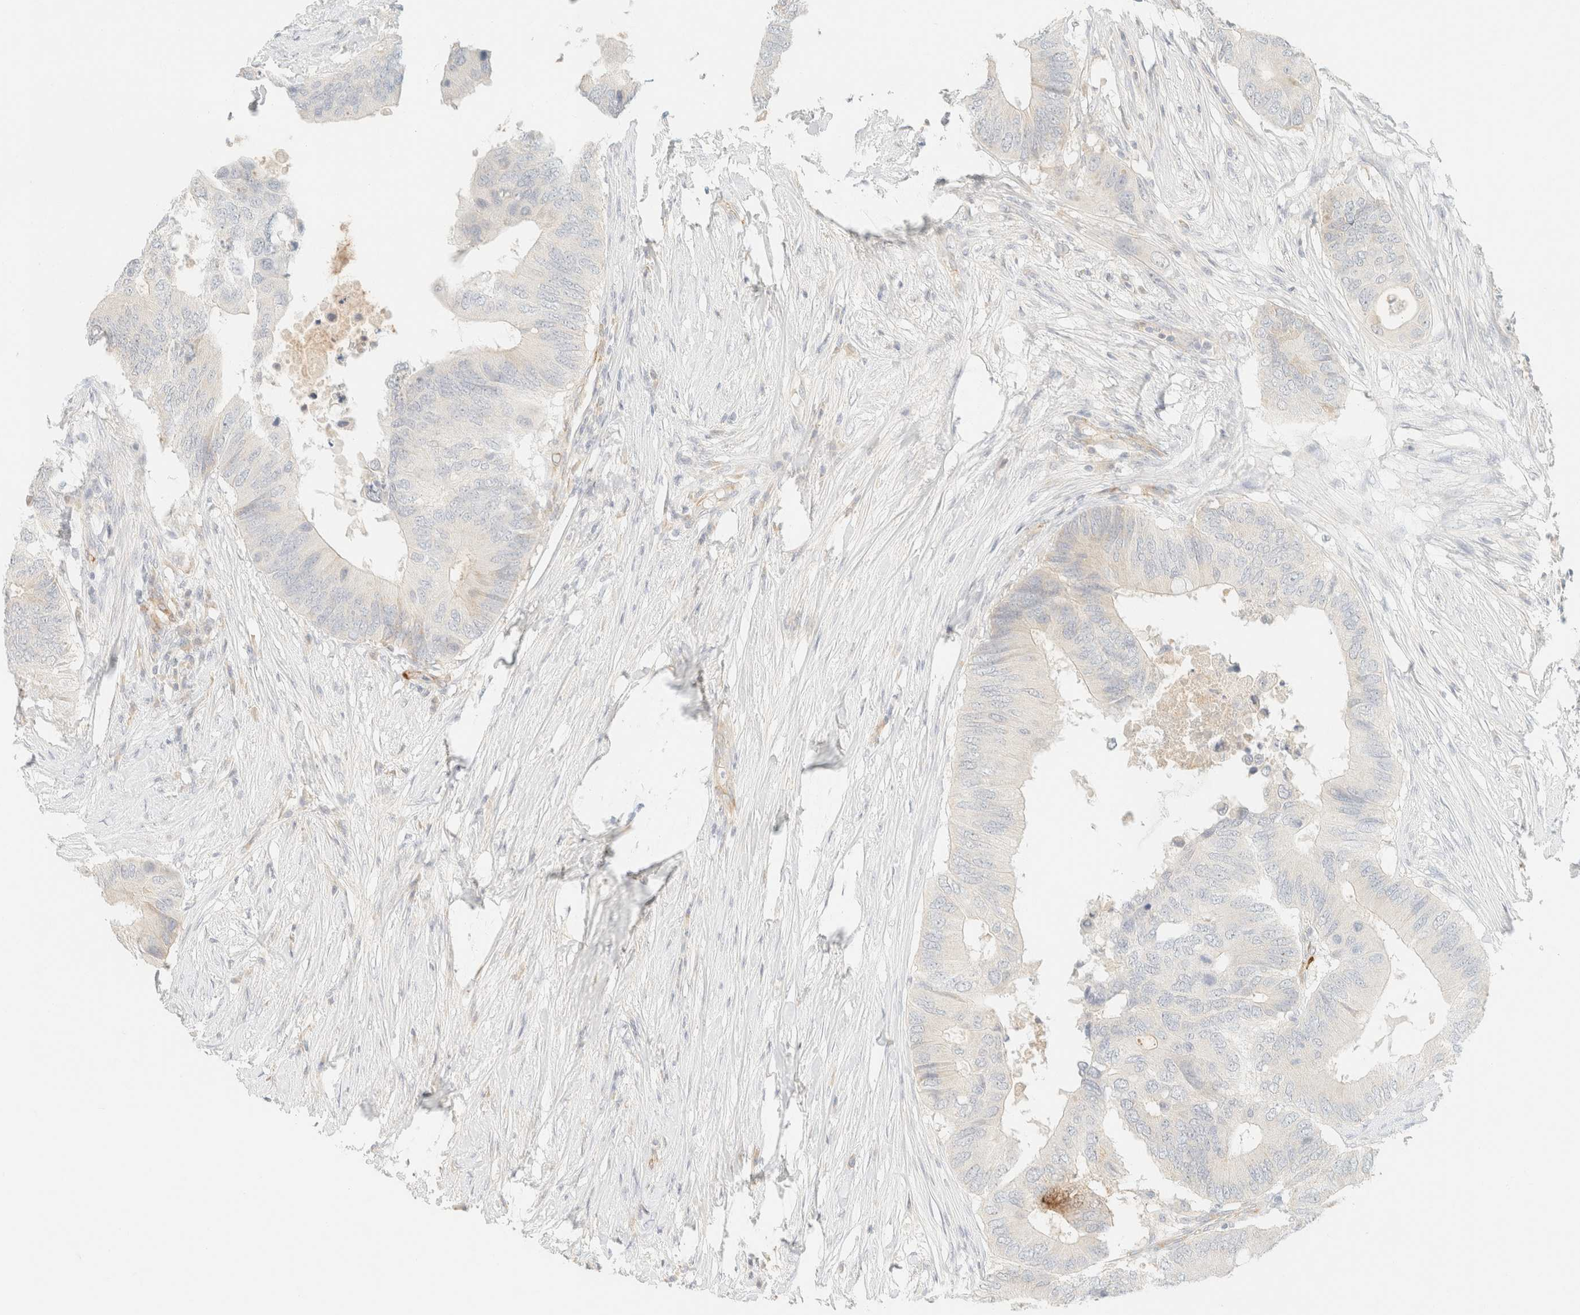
{"staining": {"intensity": "negative", "quantity": "none", "location": "none"}, "tissue": "colorectal cancer", "cell_type": "Tumor cells", "image_type": "cancer", "snomed": [{"axis": "morphology", "description": "Adenocarcinoma, NOS"}, {"axis": "topography", "description": "Colon"}], "caption": "Immunohistochemical staining of human adenocarcinoma (colorectal) reveals no significant expression in tumor cells.", "gene": "SPARCL1", "patient": {"sex": "male", "age": 71}}